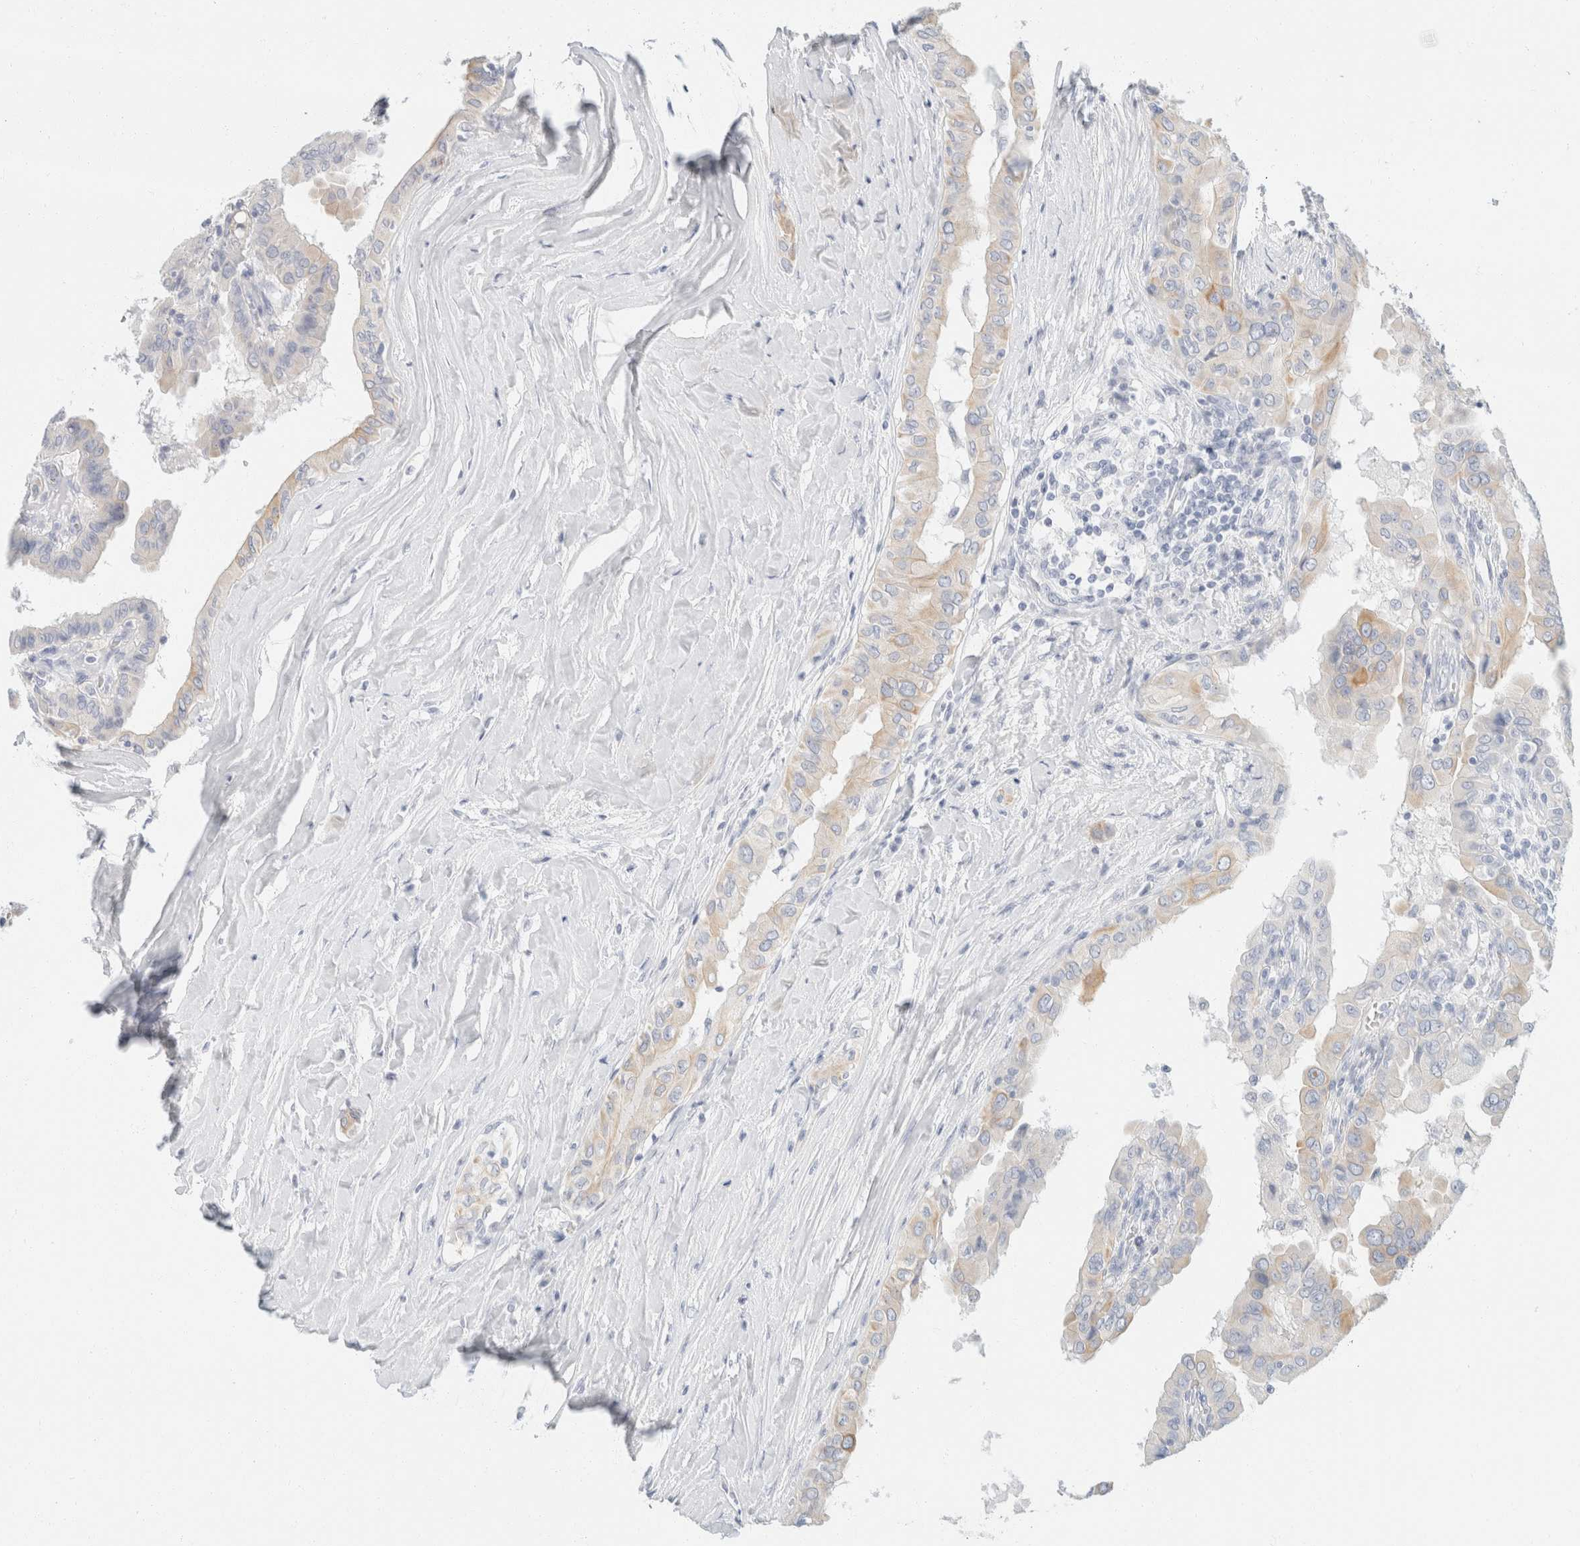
{"staining": {"intensity": "weak", "quantity": "<25%", "location": "cytoplasmic/membranous"}, "tissue": "thyroid cancer", "cell_type": "Tumor cells", "image_type": "cancer", "snomed": [{"axis": "morphology", "description": "Papillary adenocarcinoma, NOS"}, {"axis": "topography", "description": "Thyroid gland"}], "caption": "High power microscopy histopathology image of an IHC histopathology image of thyroid papillary adenocarcinoma, revealing no significant staining in tumor cells. (Stains: DAB (3,3'-diaminobenzidine) IHC with hematoxylin counter stain, Microscopy: brightfield microscopy at high magnification).", "gene": "KRT20", "patient": {"sex": "male", "age": 33}}